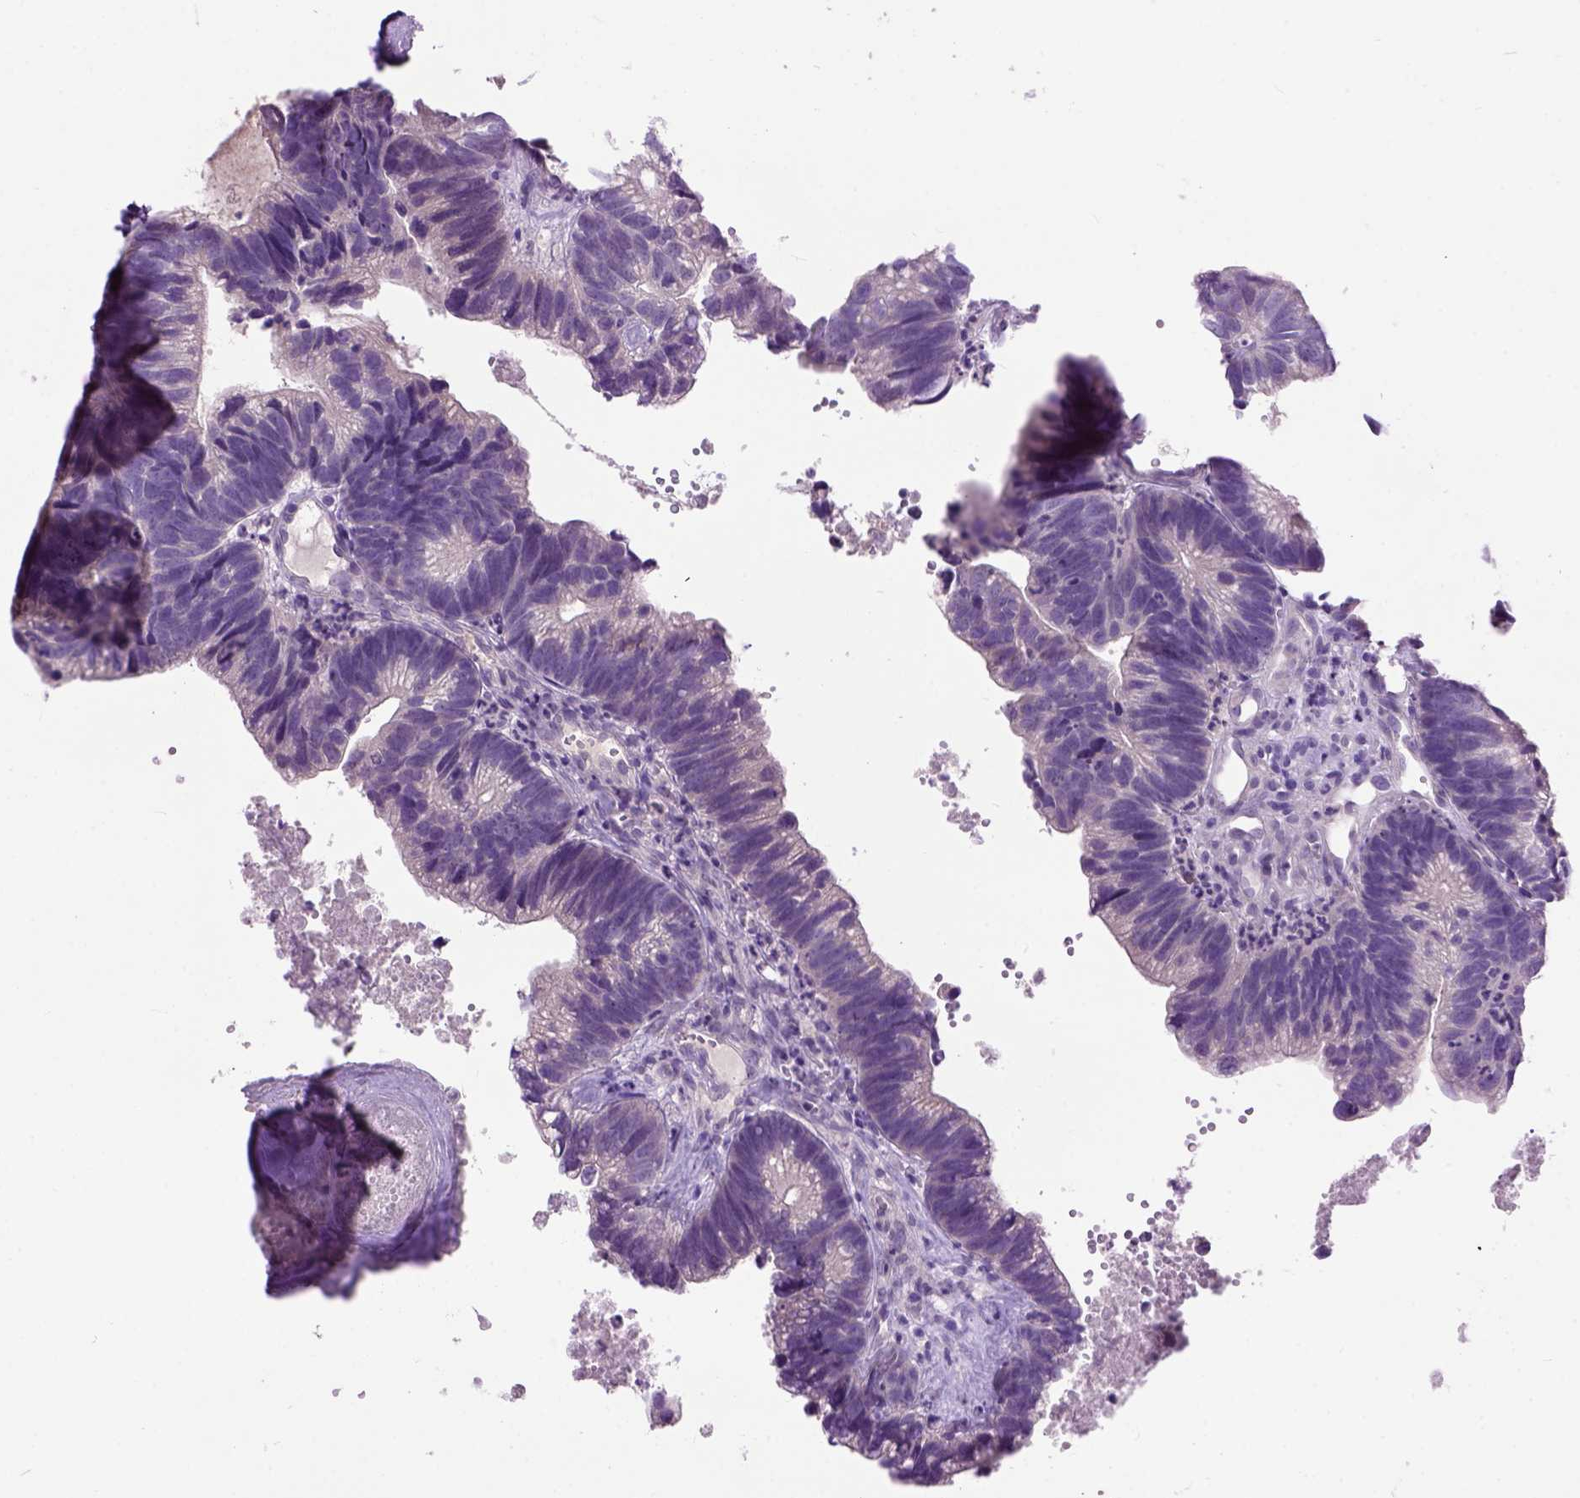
{"staining": {"intensity": "negative", "quantity": "none", "location": "none"}, "tissue": "head and neck cancer", "cell_type": "Tumor cells", "image_type": "cancer", "snomed": [{"axis": "morphology", "description": "Adenocarcinoma, NOS"}, {"axis": "topography", "description": "Head-Neck"}], "caption": "The histopathology image displays no significant staining in tumor cells of adenocarcinoma (head and neck). (DAB (3,3'-diaminobenzidine) IHC with hematoxylin counter stain).", "gene": "MAPT", "patient": {"sex": "male", "age": 62}}